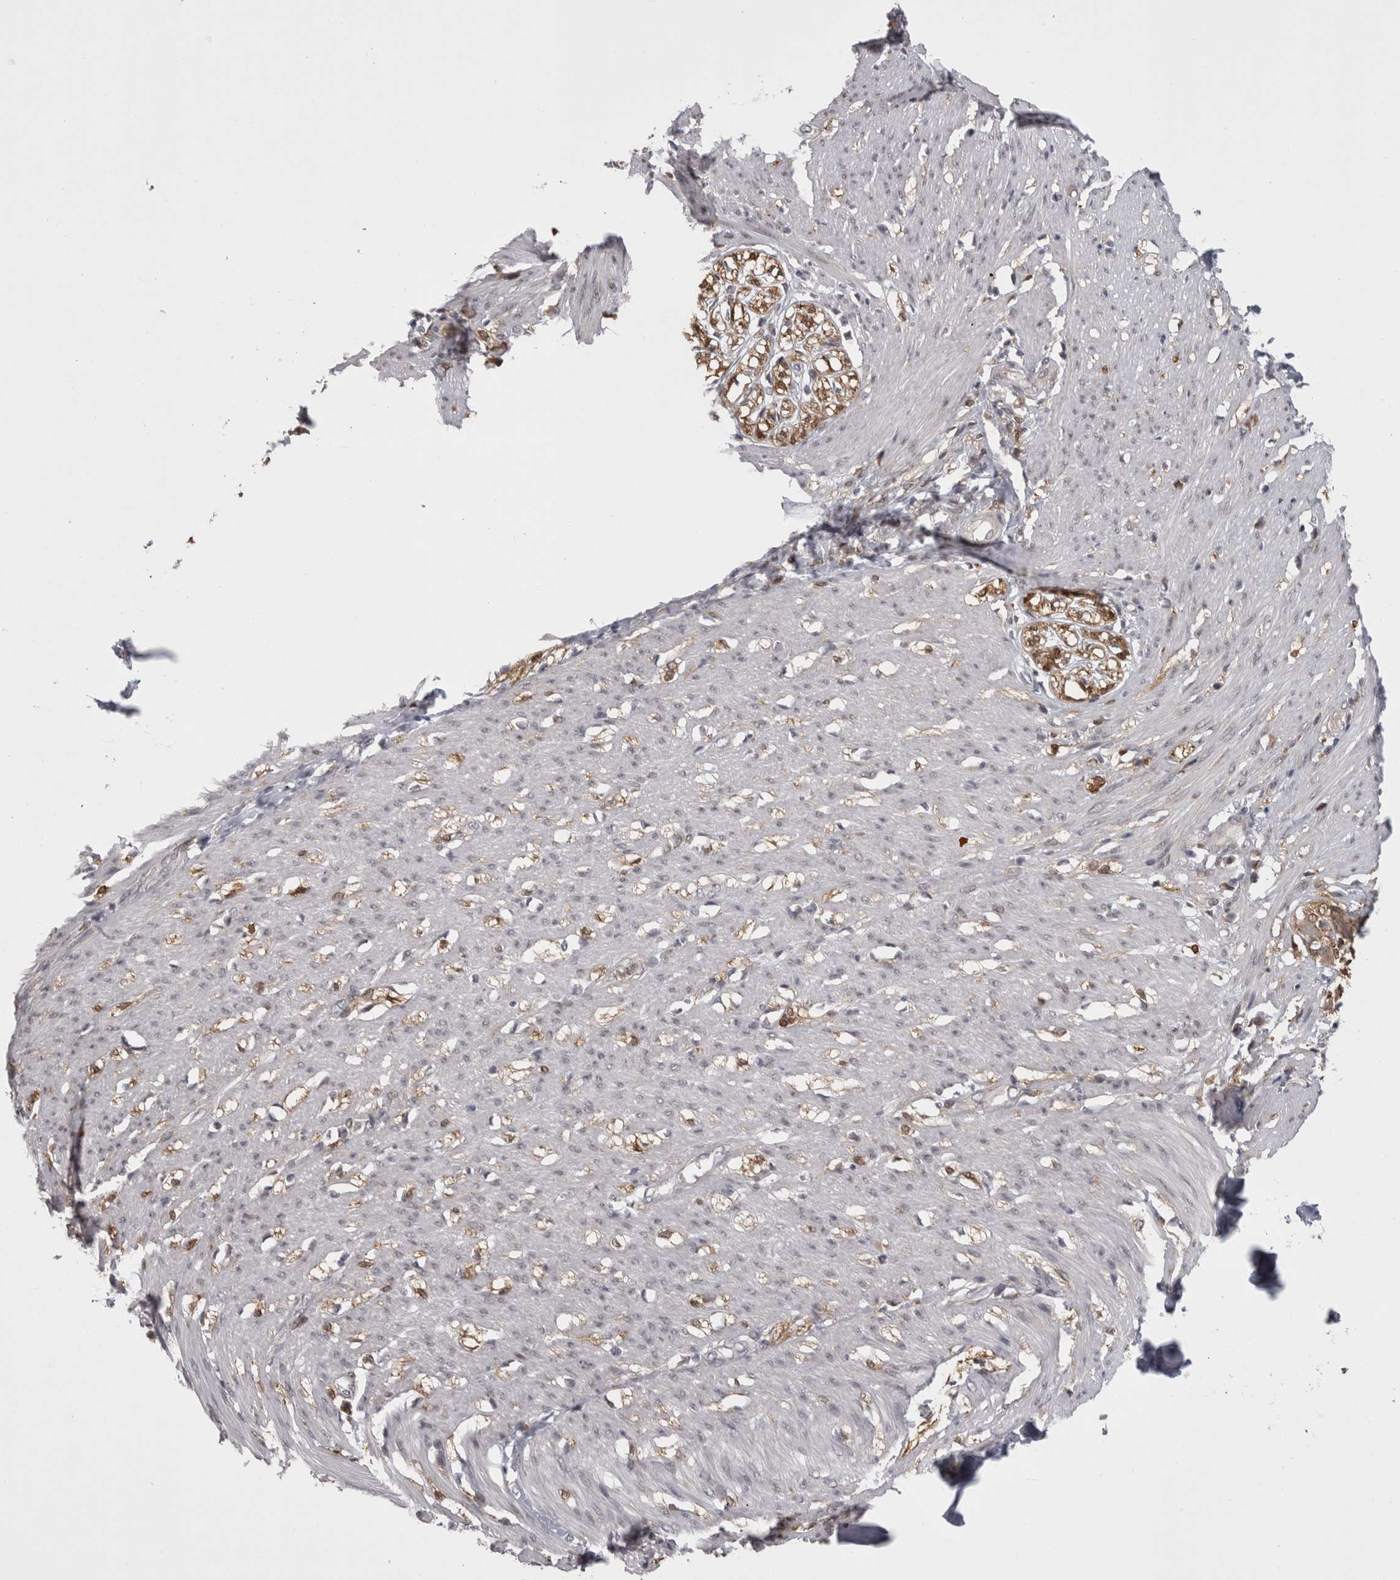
{"staining": {"intensity": "negative", "quantity": "none", "location": "none"}, "tissue": "smooth muscle", "cell_type": "Smooth muscle cells", "image_type": "normal", "snomed": [{"axis": "morphology", "description": "Normal tissue, NOS"}, {"axis": "morphology", "description": "Adenocarcinoma, NOS"}, {"axis": "topography", "description": "Colon"}, {"axis": "topography", "description": "Peripheral nerve tissue"}], "caption": "High power microscopy micrograph of an immunohistochemistry (IHC) image of normal smooth muscle, revealing no significant staining in smooth muscle cells. Brightfield microscopy of immunohistochemistry (IHC) stained with DAB (brown) and hematoxylin (blue), captured at high magnification.", "gene": "CHIC1", "patient": {"sex": "male", "age": 14}}